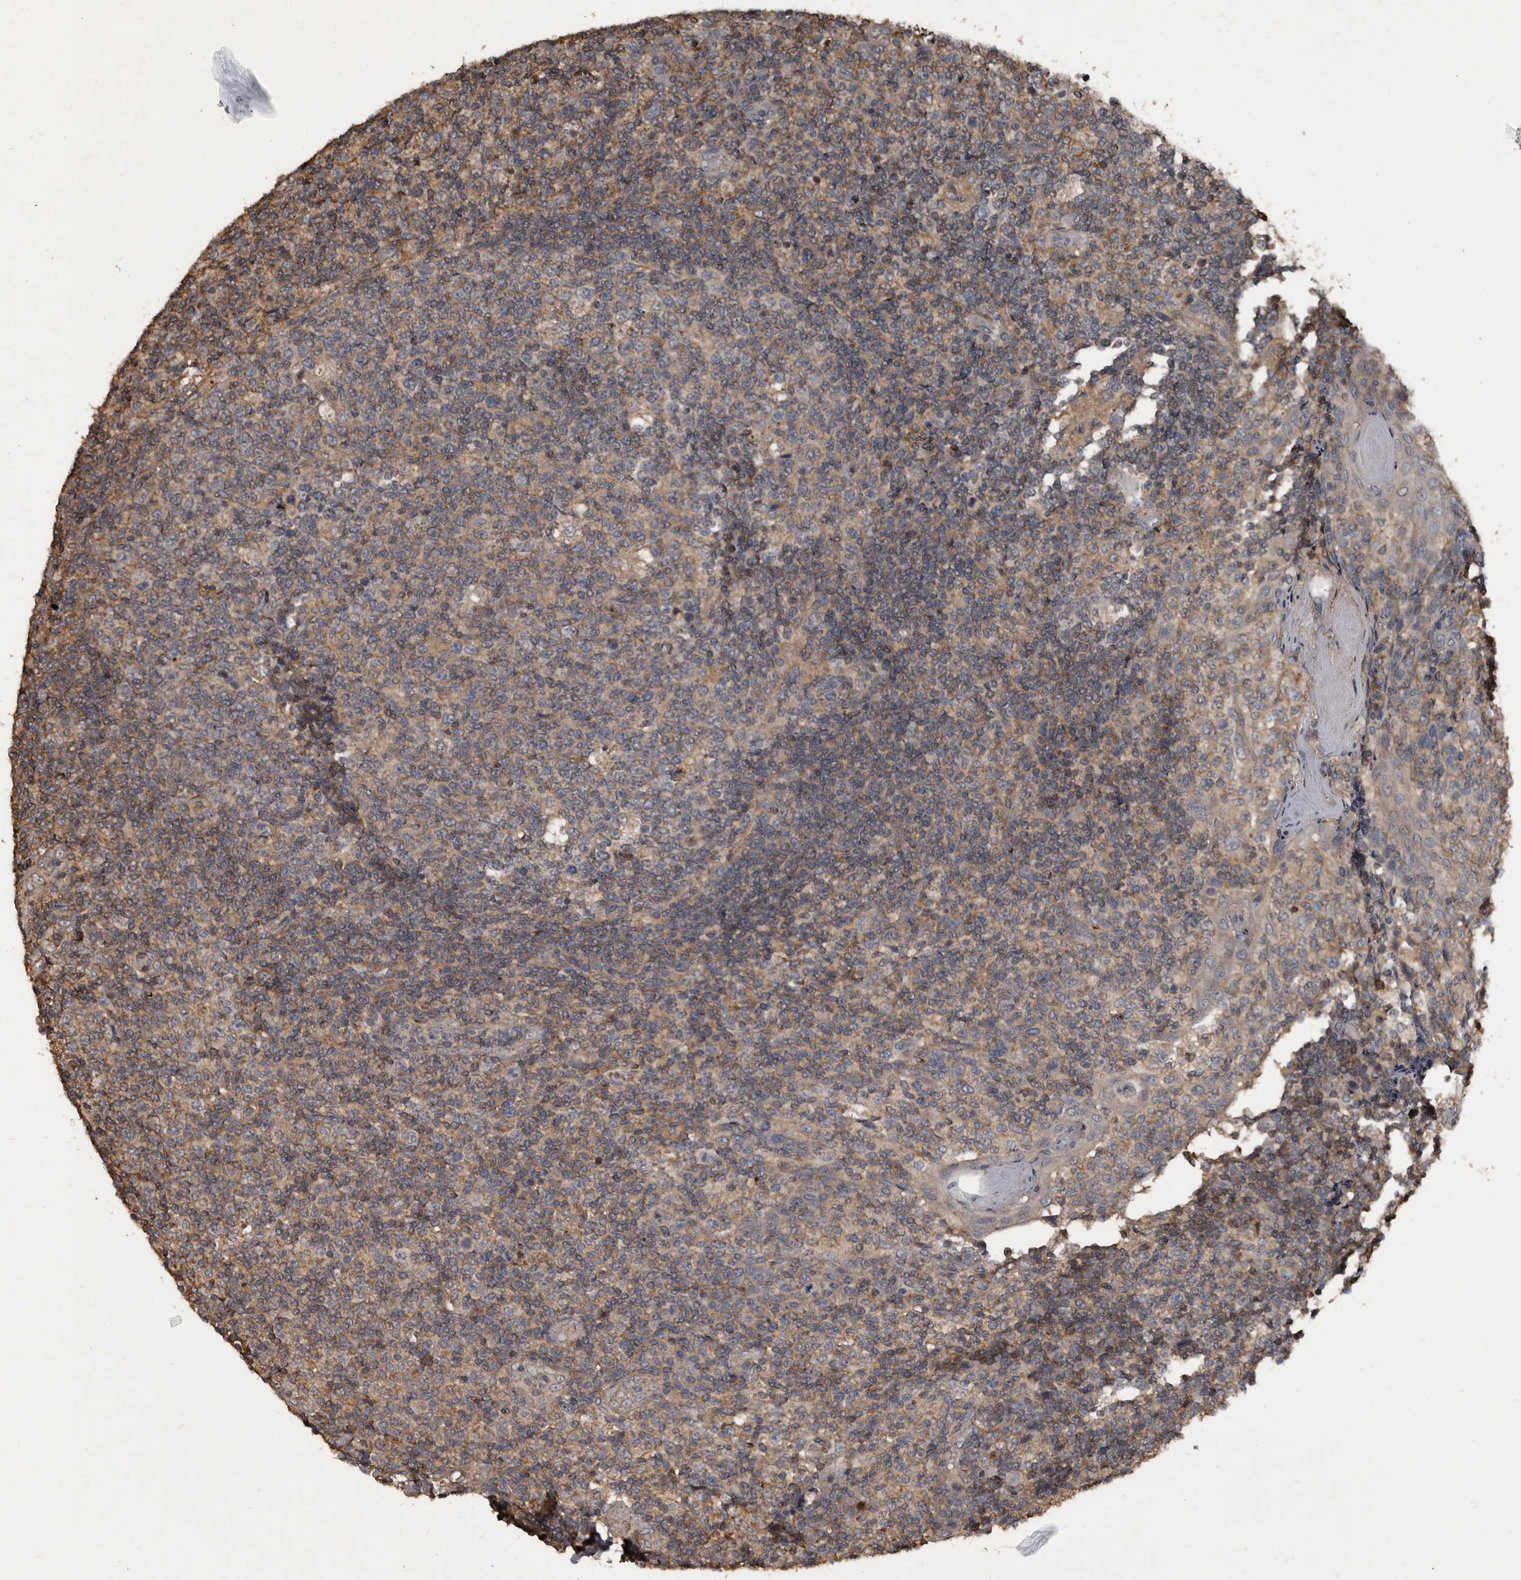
{"staining": {"intensity": "weak", "quantity": "<25%", "location": "cytoplasmic/membranous"}, "tissue": "tonsil", "cell_type": "Germinal center cells", "image_type": "normal", "snomed": [{"axis": "morphology", "description": "Normal tissue, NOS"}, {"axis": "topography", "description": "Tonsil"}], "caption": "High magnification brightfield microscopy of normal tonsil stained with DAB (brown) and counterstained with hematoxylin (blue): germinal center cells show no significant expression.", "gene": "GREB1", "patient": {"sex": "female", "age": 19}}